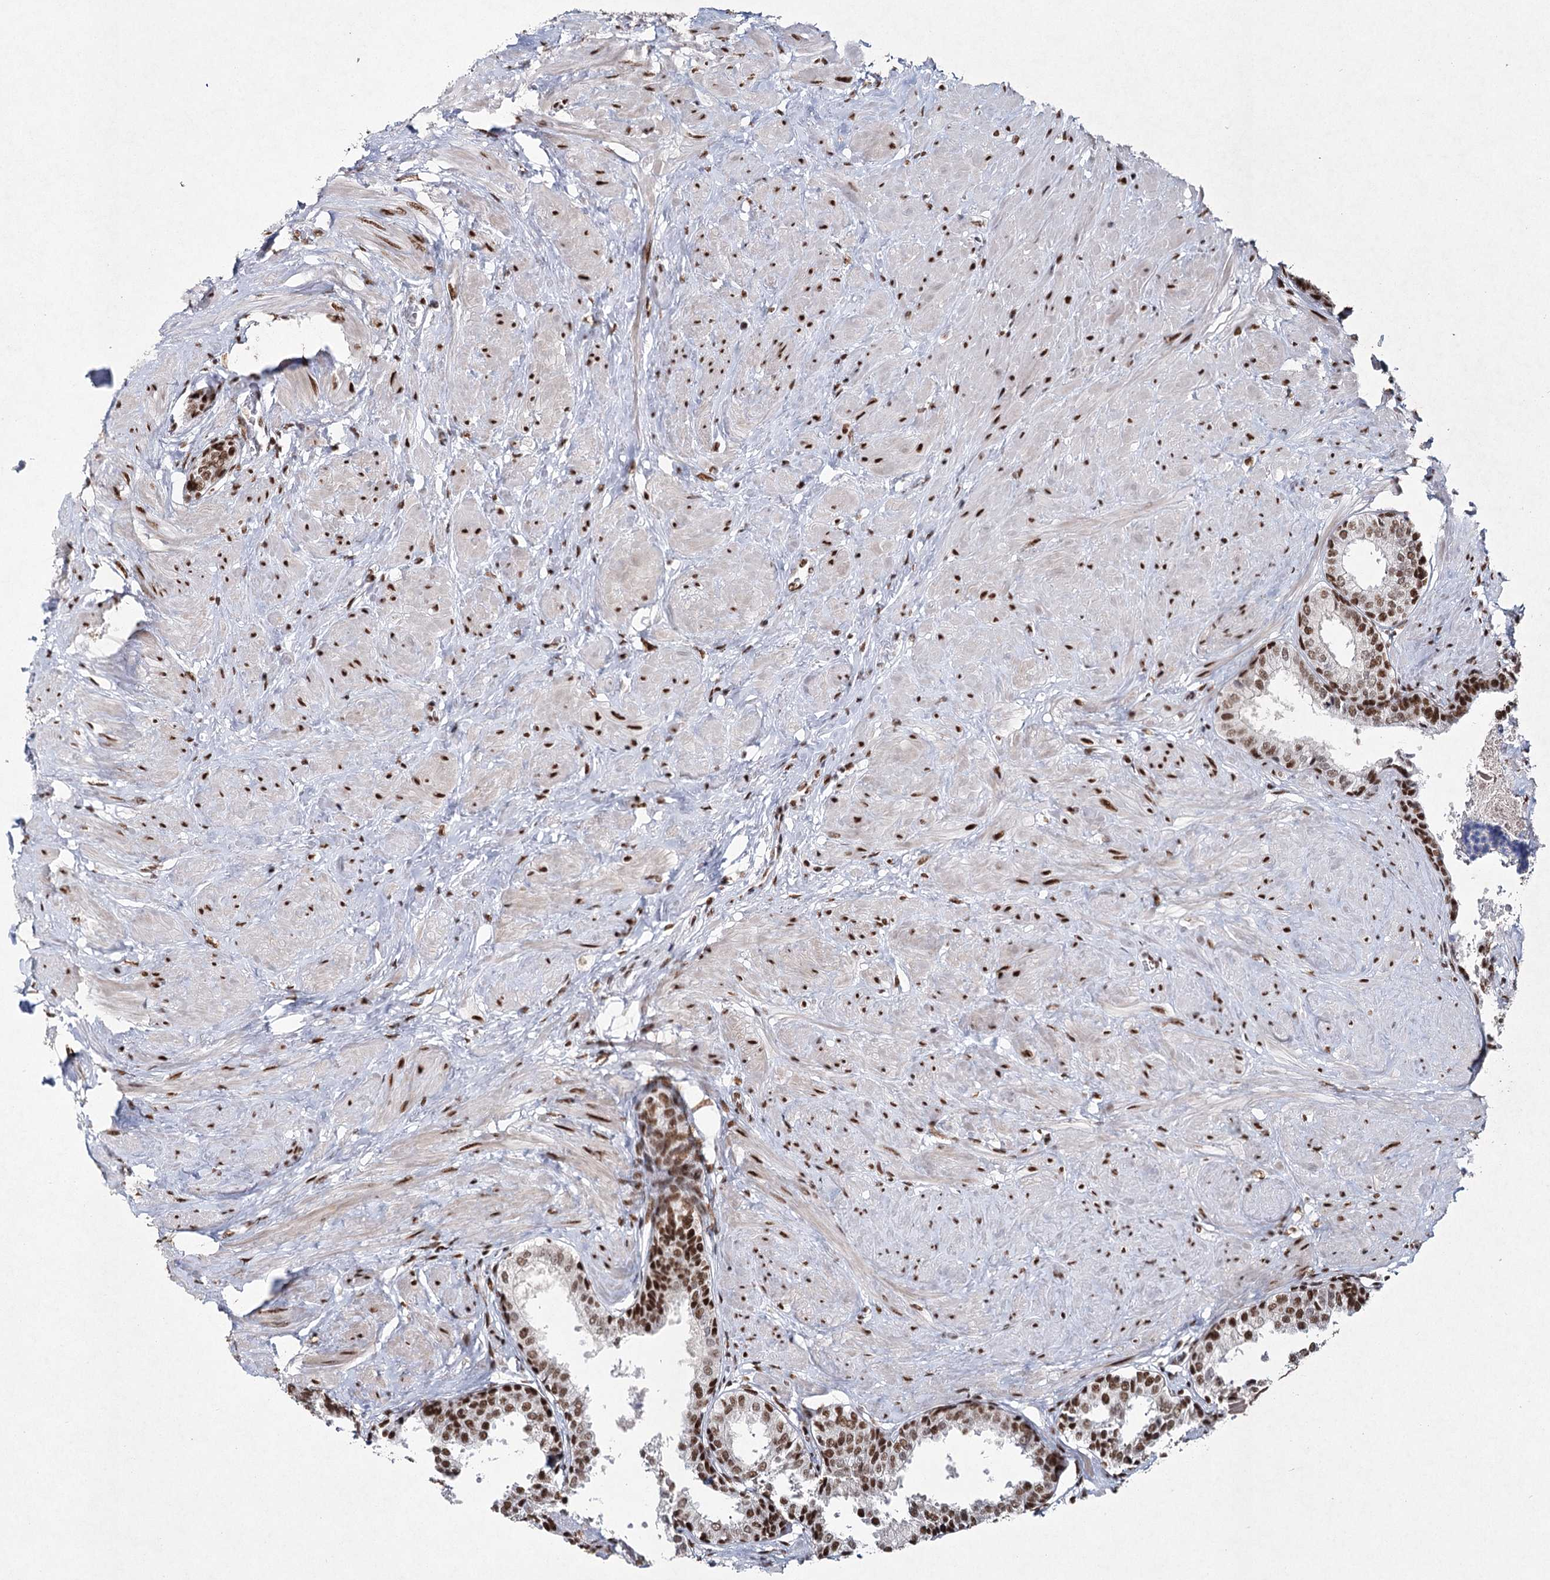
{"staining": {"intensity": "strong", "quantity": ">75%", "location": "nuclear"}, "tissue": "prostate", "cell_type": "Glandular cells", "image_type": "normal", "snomed": [{"axis": "morphology", "description": "Normal tissue, NOS"}, {"axis": "topography", "description": "Prostate"}], "caption": "Immunohistochemistry of unremarkable prostate shows high levels of strong nuclear expression in approximately >75% of glandular cells.", "gene": "SCAF8", "patient": {"sex": "male", "age": 48}}